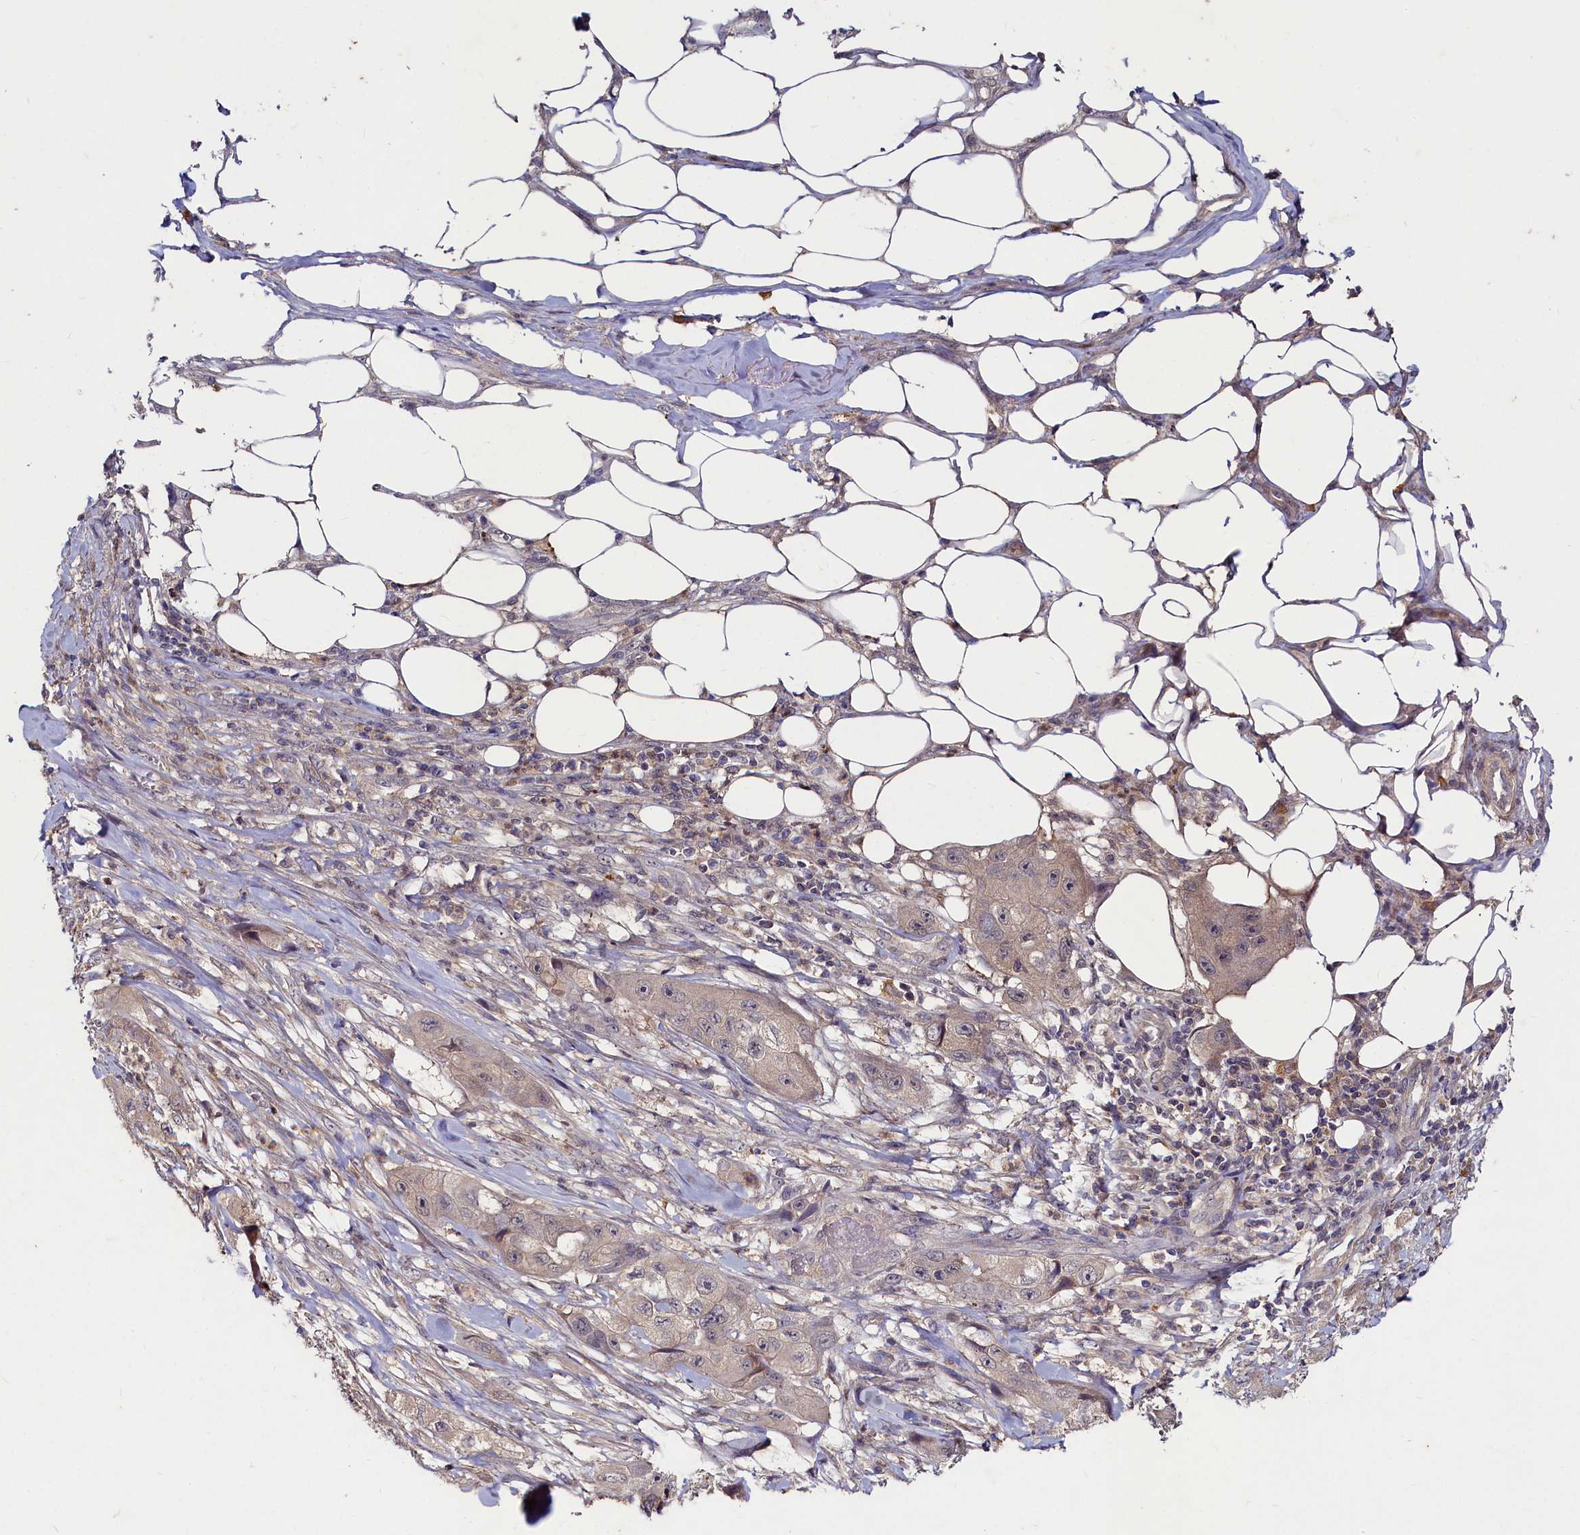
{"staining": {"intensity": "weak", "quantity": ">75%", "location": "cytoplasmic/membranous"}, "tissue": "skin cancer", "cell_type": "Tumor cells", "image_type": "cancer", "snomed": [{"axis": "morphology", "description": "Squamous cell carcinoma, NOS"}, {"axis": "topography", "description": "Skin"}, {"axis": "topography", "description": "Subcutis"}], "caption": "This photomicrograph reveals IHC staining of squamous cell carcinoma (skin), with low weak cytoplasmic/membranous staining in about >75% of tumor cells.", "gene": "HERC3", "patient": {"sex": "male", "age": 73}}